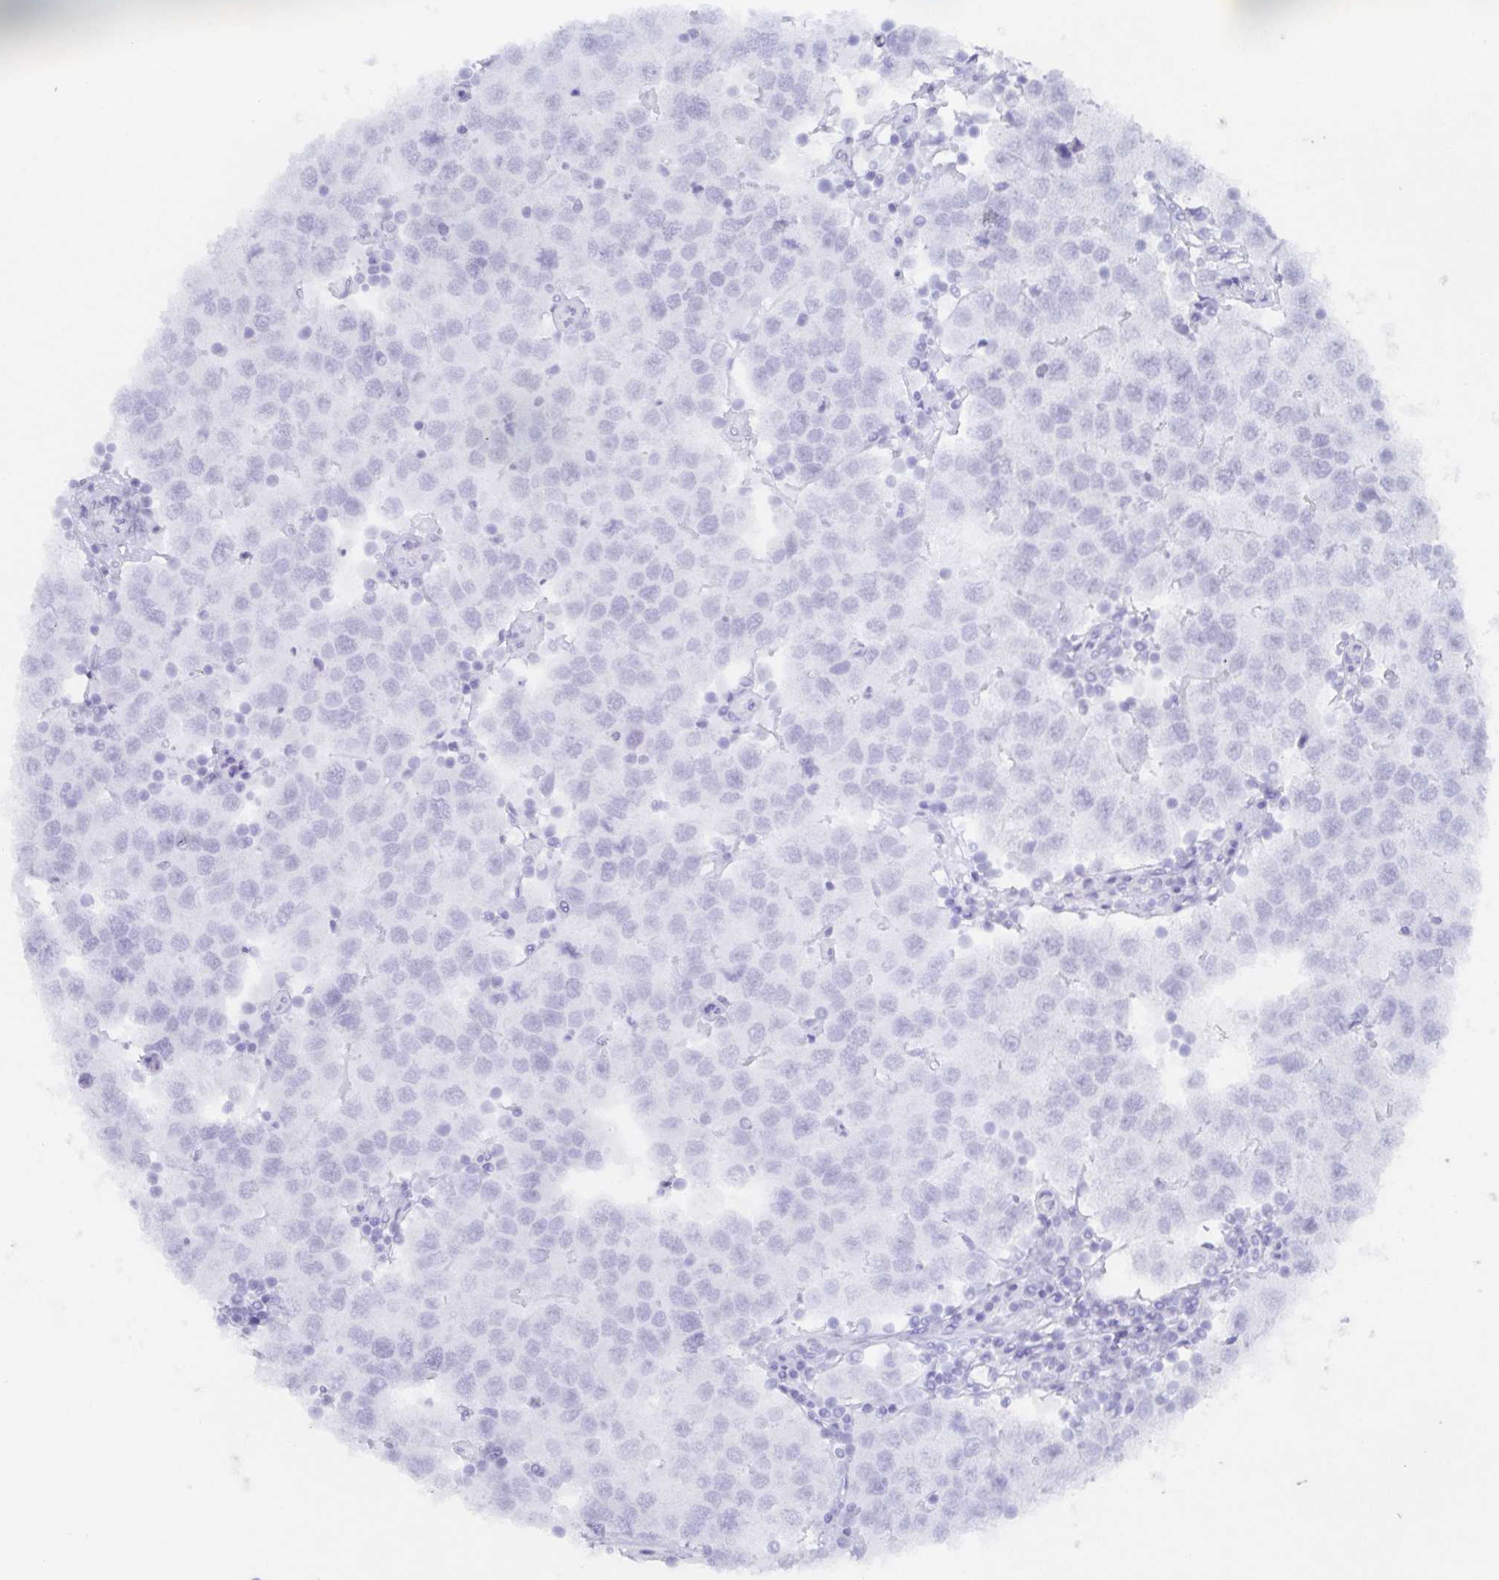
{"staining": {"intensity": "negative", "quantity": "none", "location": "none"}, "tissue": "testis cancer", "cell_type": "Tumor cells", "image_type": "cancer", "snomed": [{"axis": "morphology", "description": "Seminoma, NOS"}, {"axis": "topography", "description": "Testis"}], "caption": "This photomicrograph is of seminoma (testis) stained with immunohistochemistry (IHC) to label a protein in brown with the nuclei are counter-stained blue. There is no staining in tumor cells.", "gene": "AGFG2", "patient": {"sex": "male", "age": 34}}